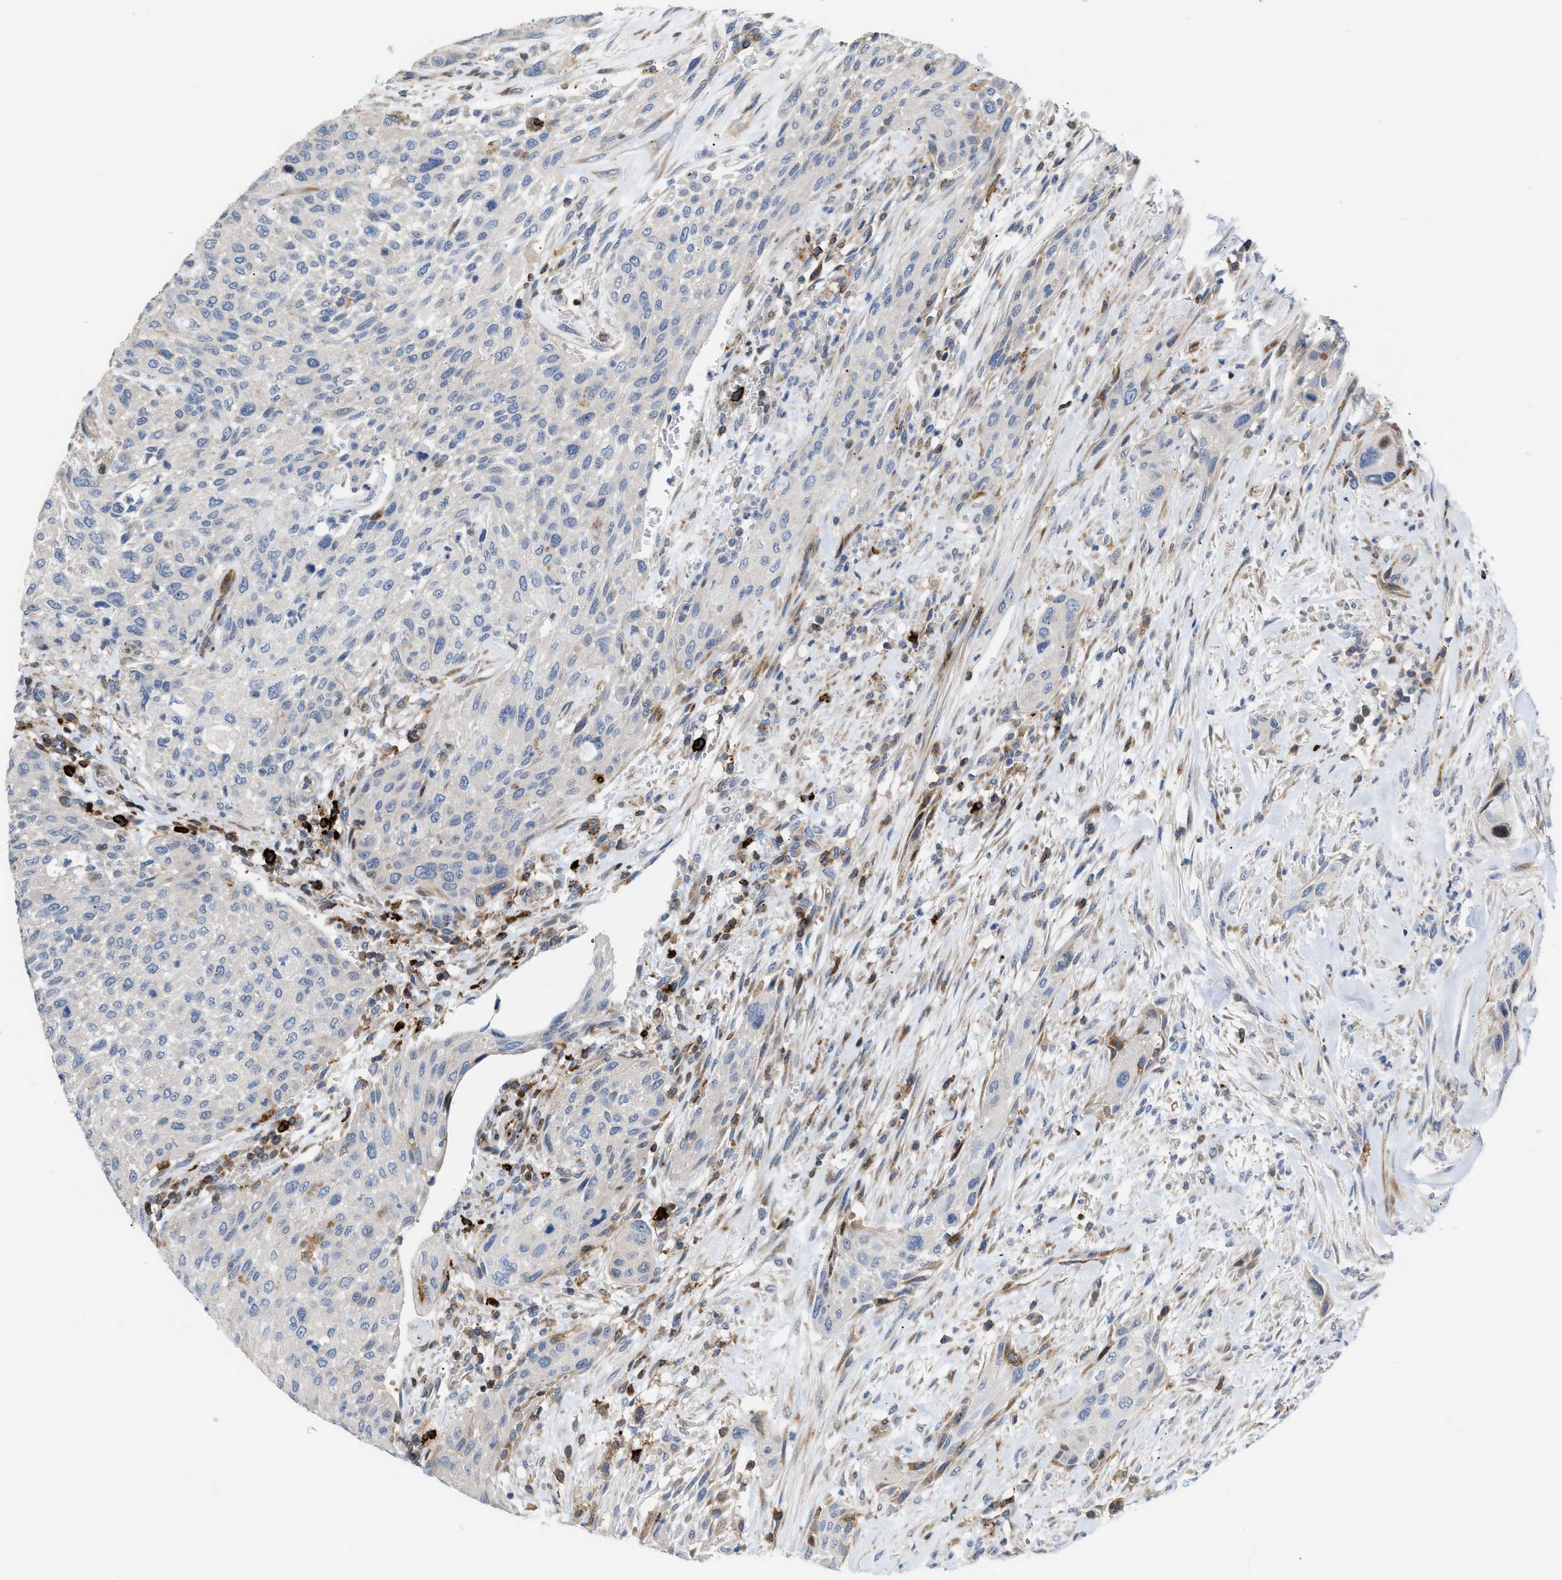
{"staining": {"intensity": "negative", "quantity": "none", "location": "none"}, "tissue": "urothelial cancer", "cell_type": "Tumor cells", "image_type": "cancer", "snomed": [{"axis": "morphology", "description": "Urothelial carcinoma, Low grade"}, {"axis": "morphology", "description": "Urothelial carcinoma, High grade"}, {"axis": "topography", "description": "Urinary bladder"}], "caption": "Tumor cells are negative for protein expression in human high-grade urothelial carcinoma.", "gene": "ATP9A", "patient": {"sex": "male", "age": 35}}